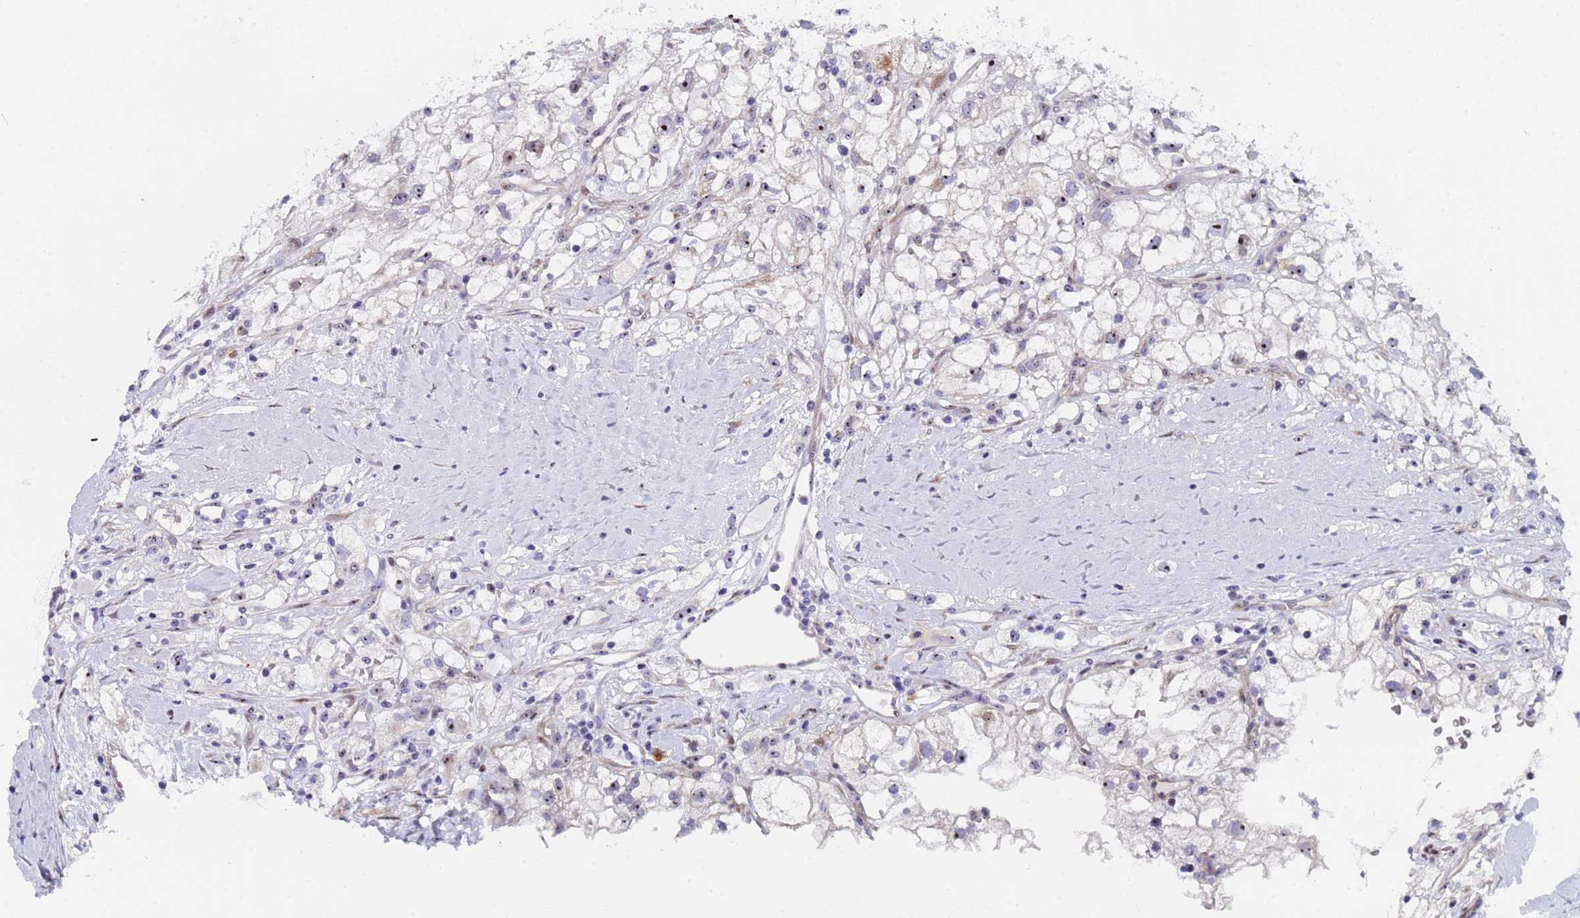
{"staining": {"intensity": "negative", "quantity": "none", "location": "none"}, "tissue": "renal cancer", "cell_type": "Tumor cells", "image_type": "cancer", "snomed": [{"axis": "morphology", "description": "Adenocarcinoma, NOS"}, {"axis": "topography", "description": "Kidney"}], "caption": "This is a photomicrograph of IHC staining of adenocarcinoma (renal), which shows no staining in tumor cells.", "gene": "POP5", "patient": {"sex": "male", "age": 59}}